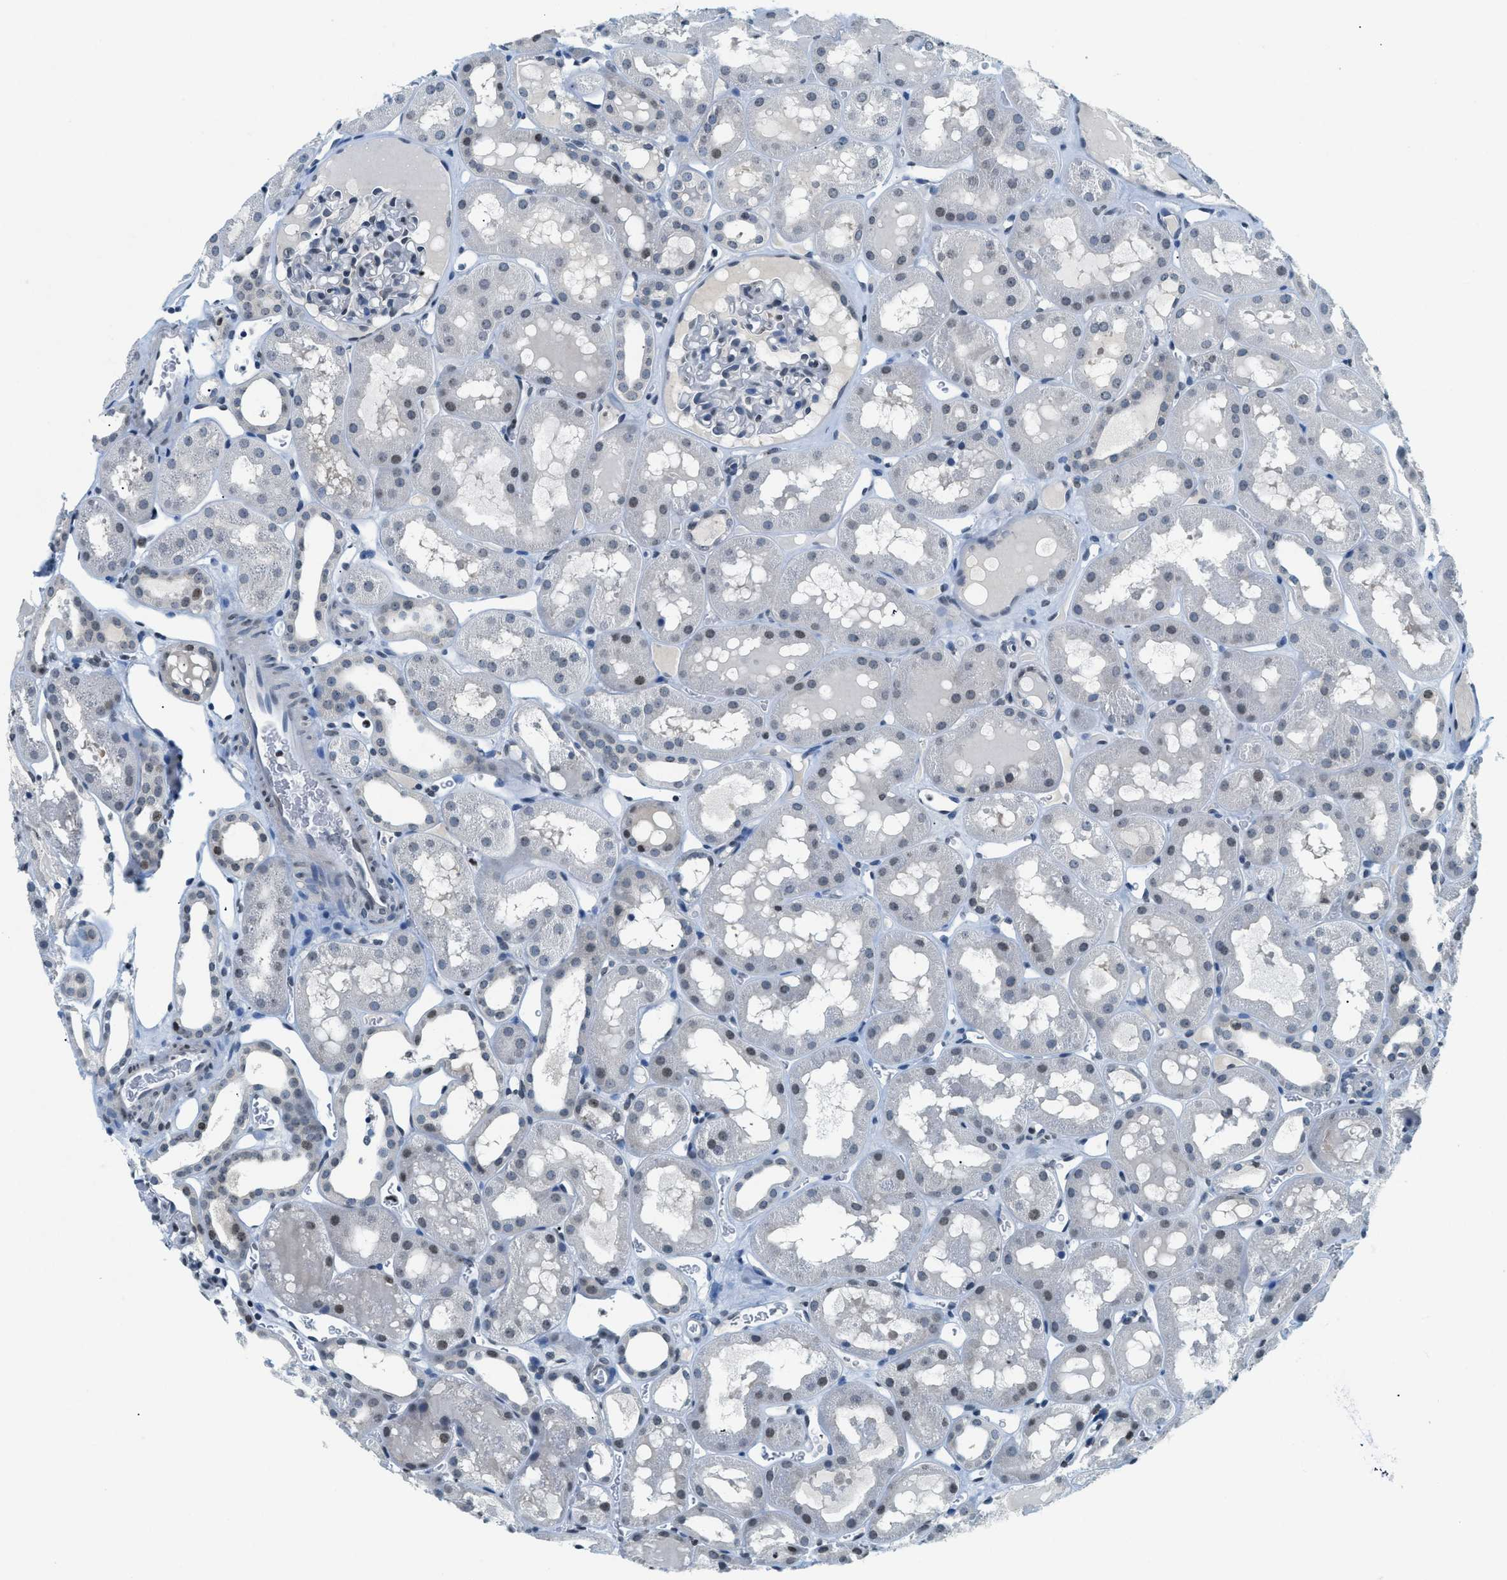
{"staining": {"intensity": "negative", "quantity": "none", "location": "none"}, "tissue": "kidney", "cell_type": "Cells in glomeruli", "image_type": "normal", "snomed": [{"axis": "morphology", "description": "Normal tissue, NOS"}, {"axis": "topography", "description": "Kidney"}, {"axis": "topography", "description": "Urinary bladder"}], "caption": "Immunohistochemical staining of normal kidney displays no significant expression in cells in glomeruli. (Brightfield microscopy of DAB (3,3'-diaminobenzidine) IHC at high magnification).", "gene": "UVRAG", "patient": {"sex": "male", "age": 16}}